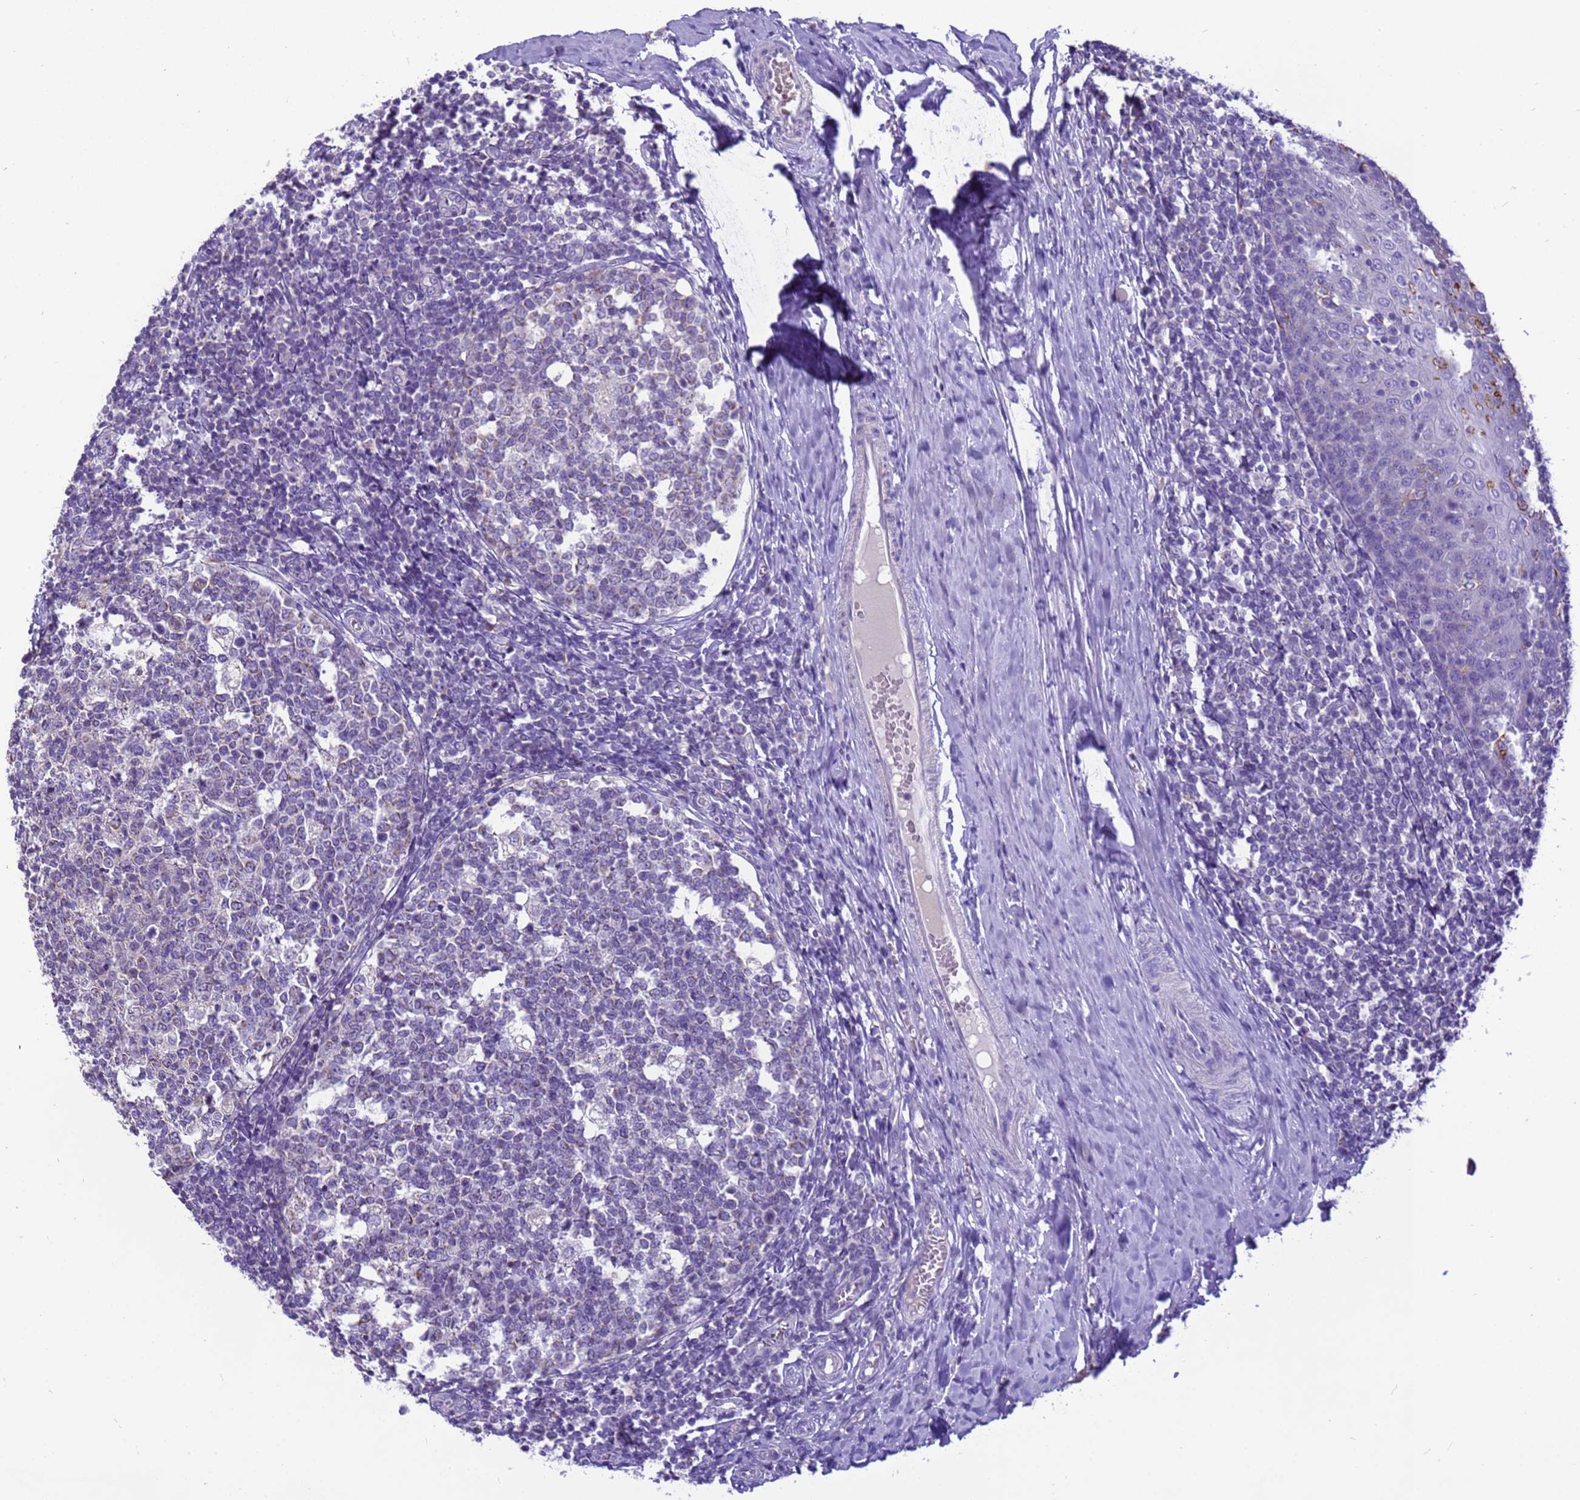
{"staining": {"intensity": "negative", "quantity": "none", "location": "none"}, "tissue": "tonsil", "cell_type": "Germinal center cells", "image_type": "normal", "snomed": [{"axis": "morphology", "description": "Normal tissue, NOS"}, {"axis": "topography", "description": "Tonsil"}], "caption": "This is a photomicrograph of IHC staining of normal tonsil, which shows no positivity in germinal center cells.", "gene": "PIEZO2", "patient": {"sex": "female", "age": 19}}